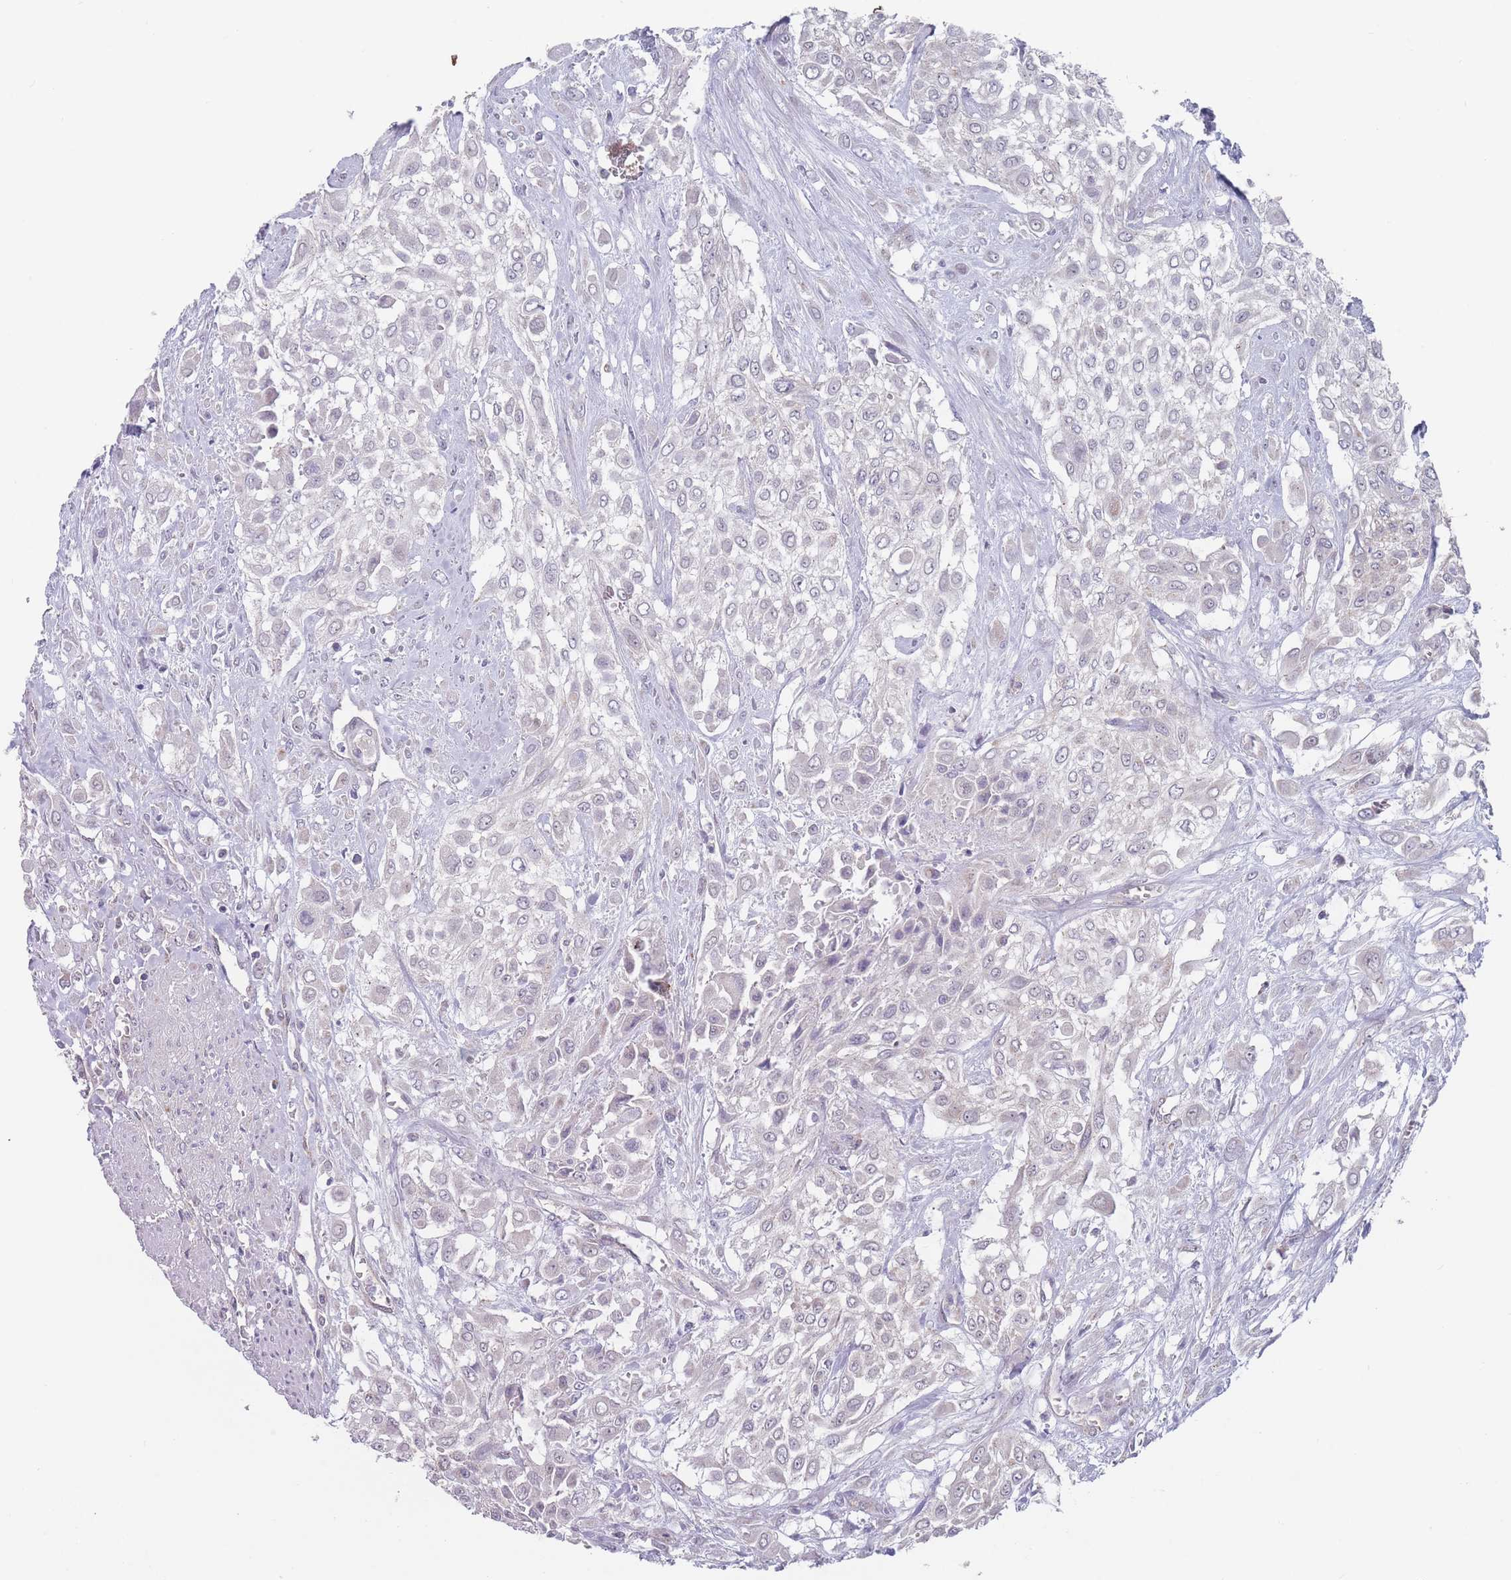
{"staining": {"intensity": "negative", "quantity": "none", "location": "none"}, "tissue": "urothelial cancer", "cell_type": "Tumor cells", "image_type": "cancer", "snomed": [{"axis": "morphology", "description": "Urothelial carcinoma, High grade"}, {"axis": "topography", "description": "Urinary bladder"}], "caption": "Immunohistochemistry of urothelial cancer demonstrates no expression in tumor cells. Nuclei are stained in blue.", "gene": "PEX7", "patient": {"sex": "male", "age": 57}}